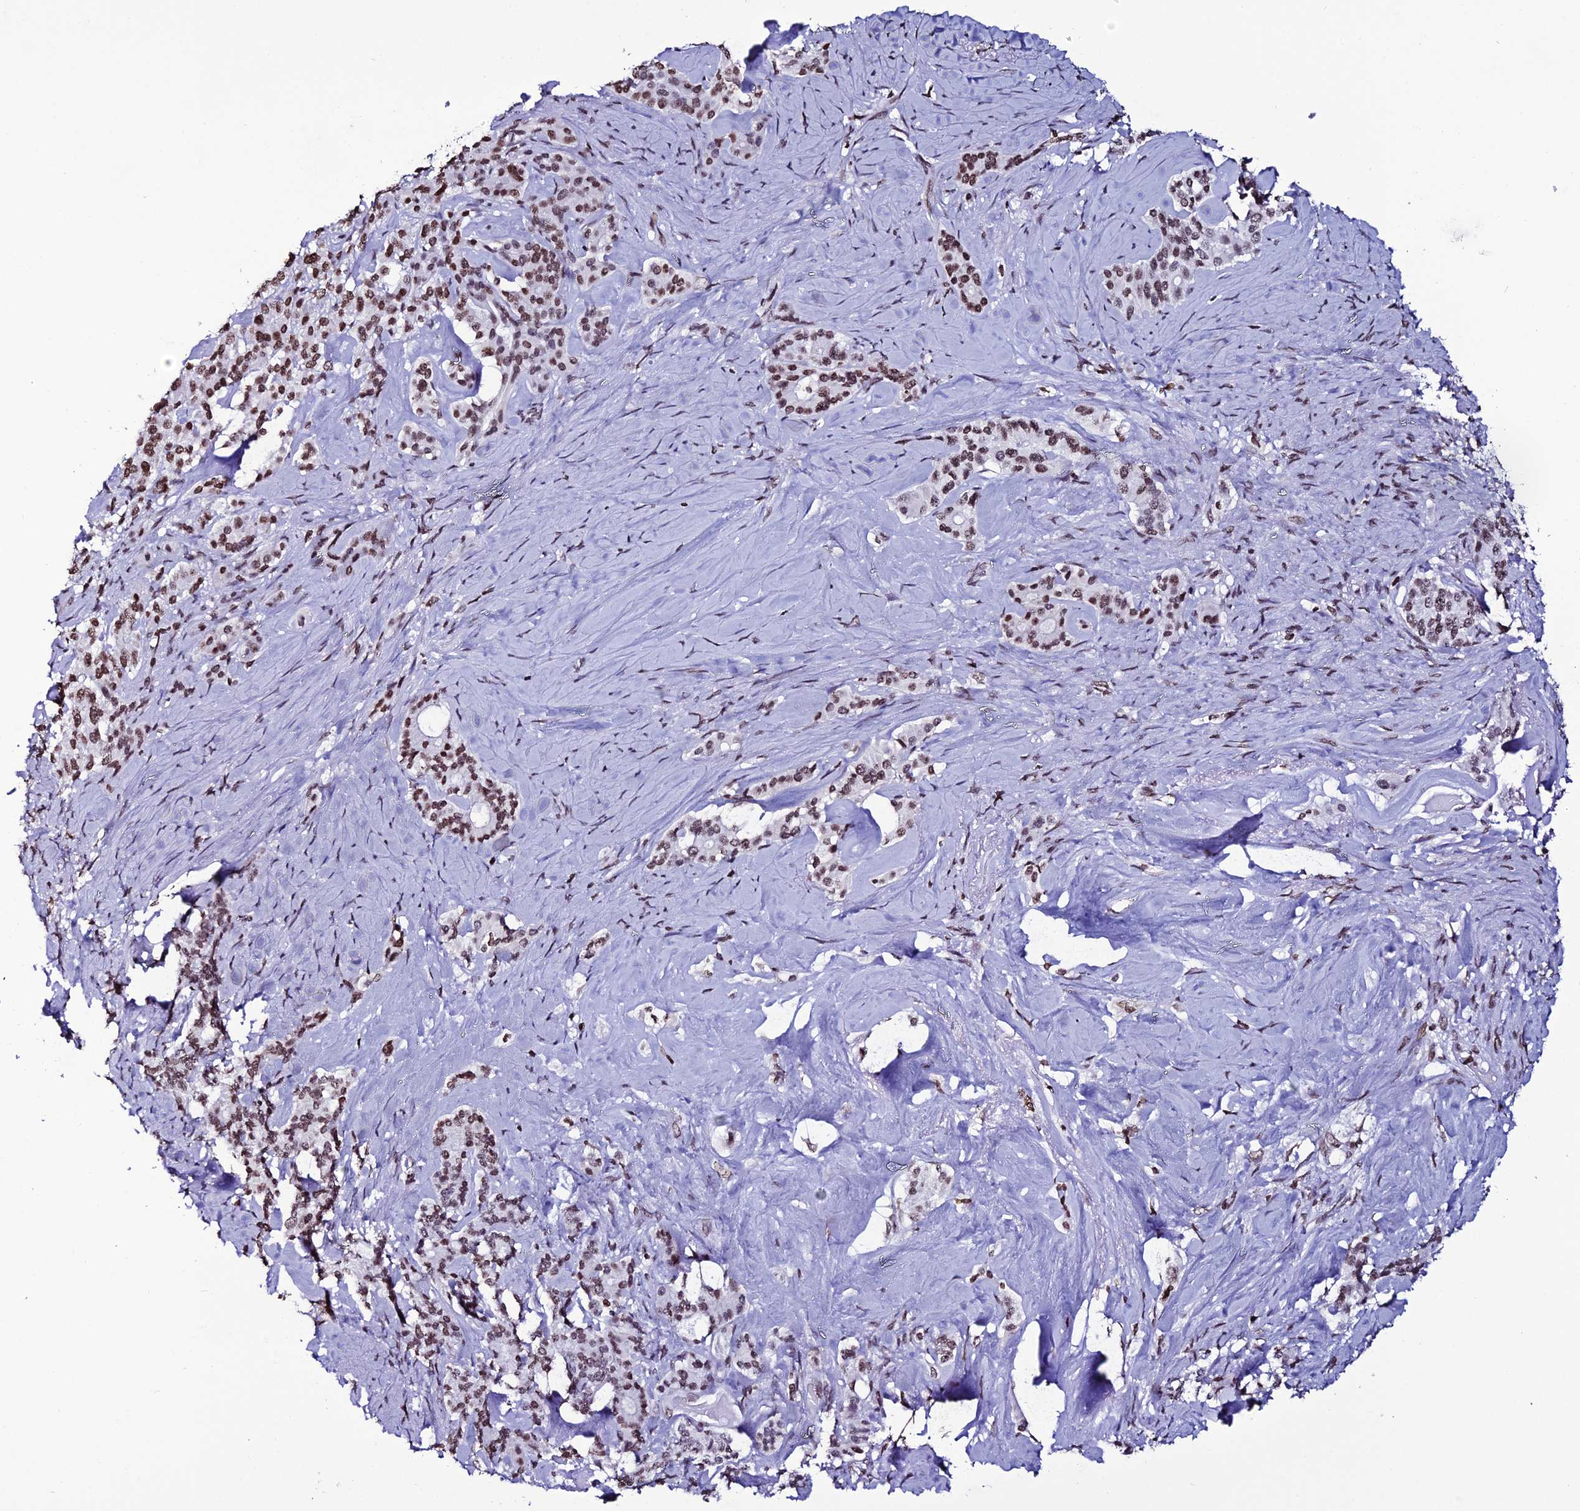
{"staining": {"intensity": "moderate", "quantity": ">75%", "location": "nuclear"}, "tissue": "pancreatic cancer", "cell_type": "Tumor cells", "image_type": "cancer", "snomed": [{"axis": "morphology", "description": "Adenocarcinoma, NOS"}, {"axis": "topography", "description": "Pancreas"}], "caption": "Tumor cells show moderate nuclear positivity in approximately >75% of cells in pancreatic cancer. (DAB (3,3'-diaminobenzidine) IHC, brown staining for protein, blue staining for nuclei).", "gene": "MACROH2A2", "patient": {"sex": "female", "age": 74}}